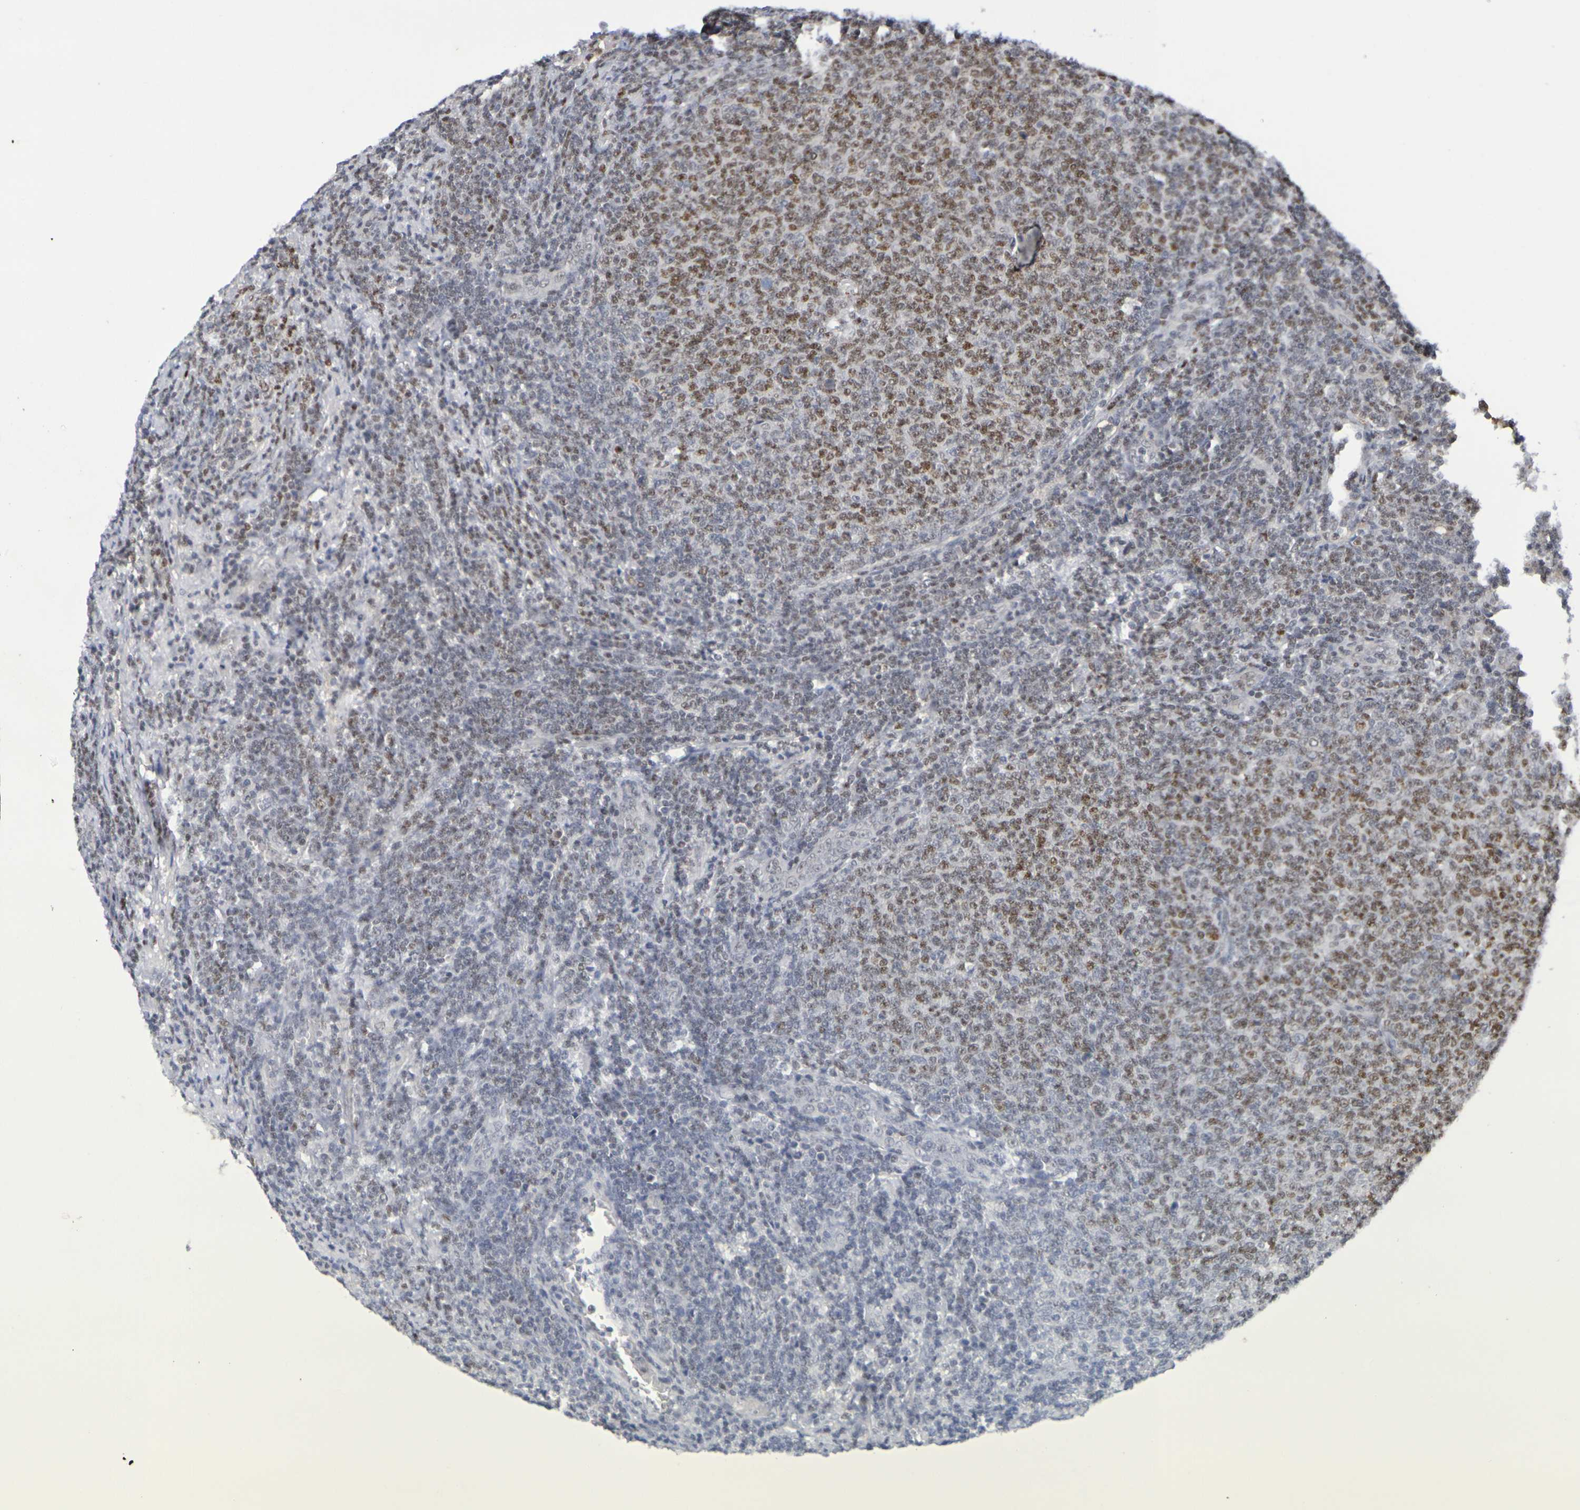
{"staining": {"intensity": "moderate", "quantity": "25%-75%", "location": "nuclear"}, "tissue": "lymphoma", "cell_type": "Tumor cells", "image_type": "cancer", "snomed": [{"axis": "morphology", "description": "Malignant lymphoma, non-Hodgkin's type, Low grade"}, {"axis": "topography", "description": "Lymph node"}], "caption": "A medium amount of moderate nuclear expression is identified in approximately 25%-75% of tumor cells in lymphoma tissue.", "gene": "TERF2", "patient": {"sex": "male", "age": 66}}